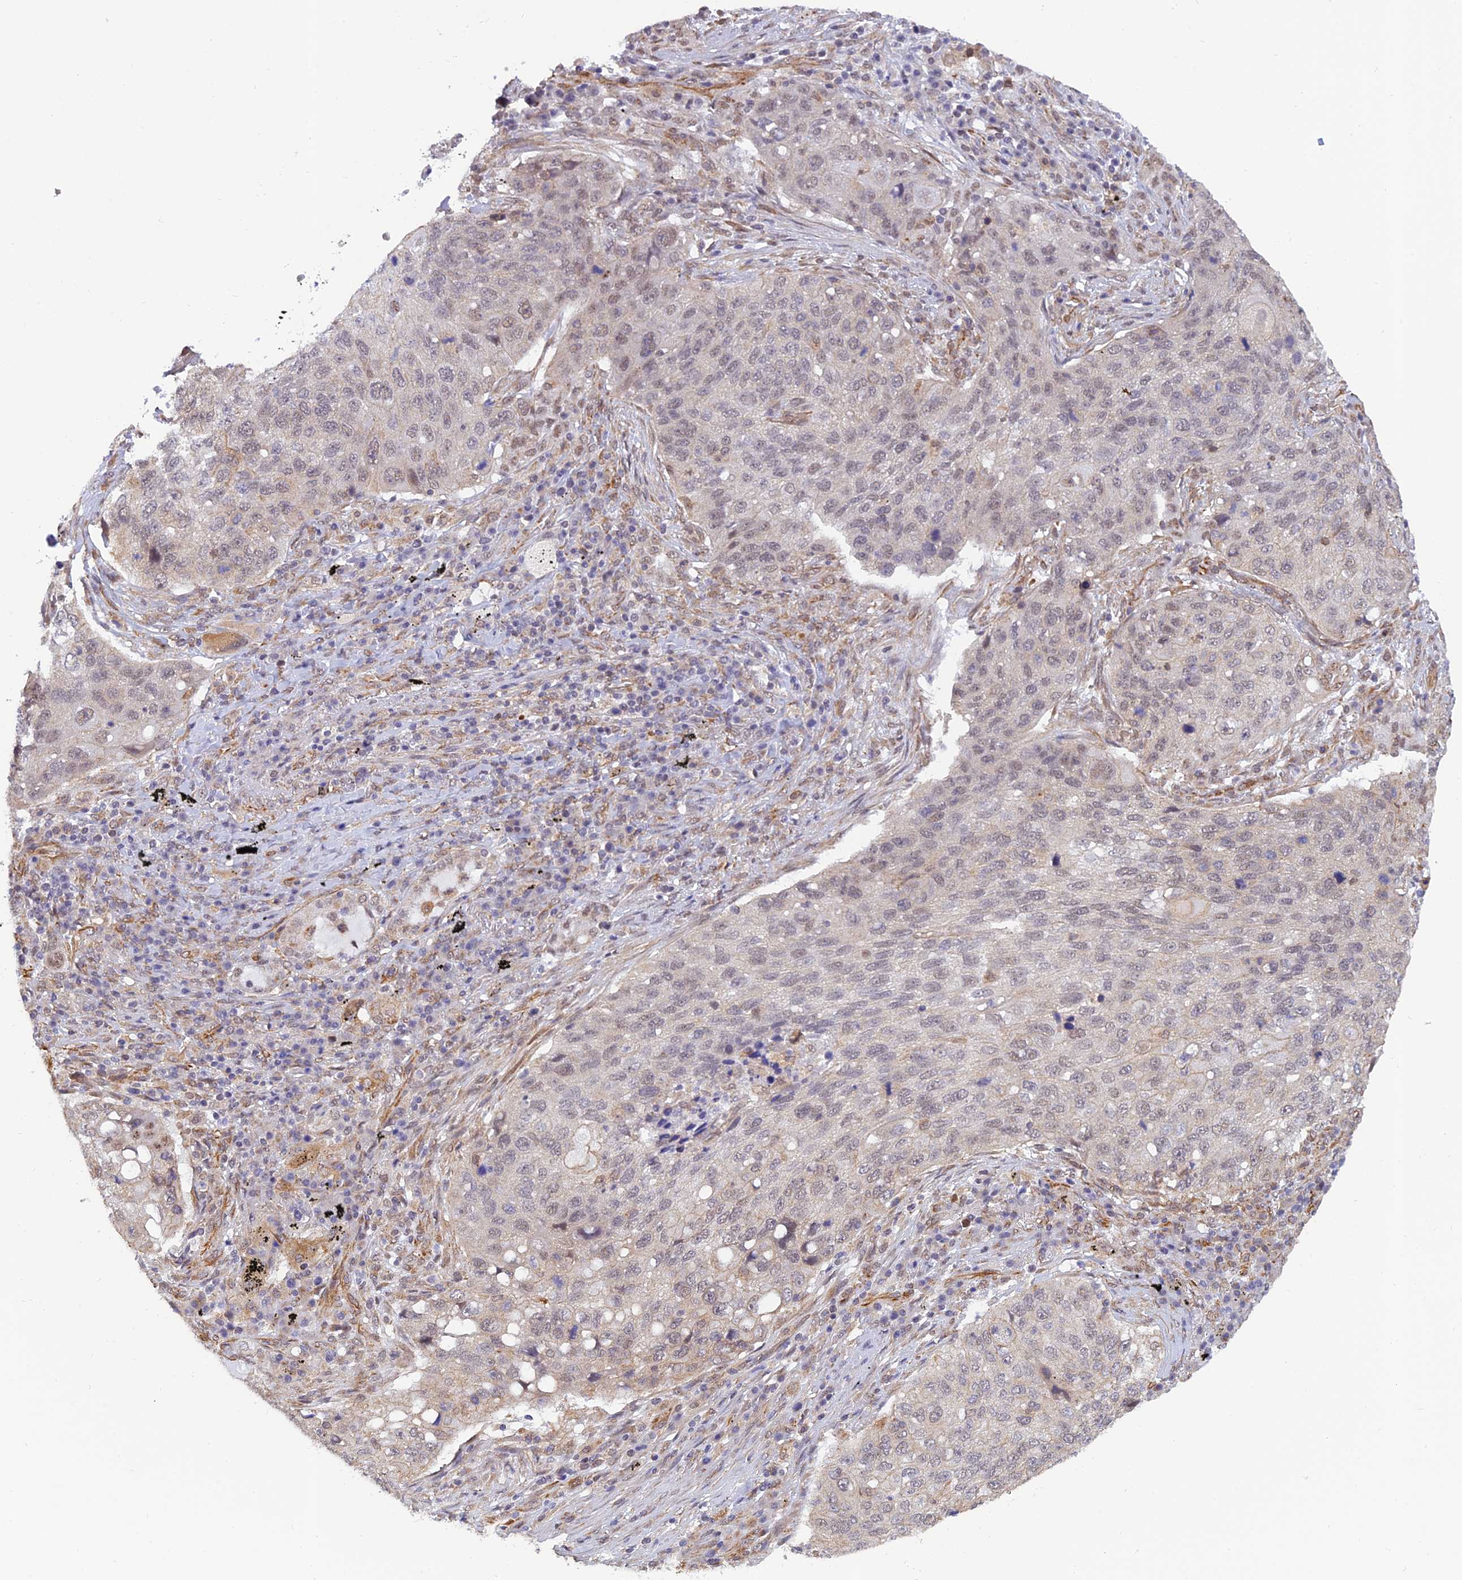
{"staining": {"intensity": "weak", "quantity": "25%-75%", "location": "nuclear"}, "tissue": "lung cancer", "cell_type": "Tumor cells", "image_type": "cancer", "snomed": [{"axis": "morphology", "description": "Squamous cell carcinoma, NOS"}, {"axis": "topography", "description": "Lung"}], "caption": "Immunohistochemical staining of human lung squamous cell carcinoma shows low levels of weak nuclear positivity in approximately 25%-75% of tumor cells.", "gene": "PAGR1", "patient": {"sex": "female", "age": 63}}